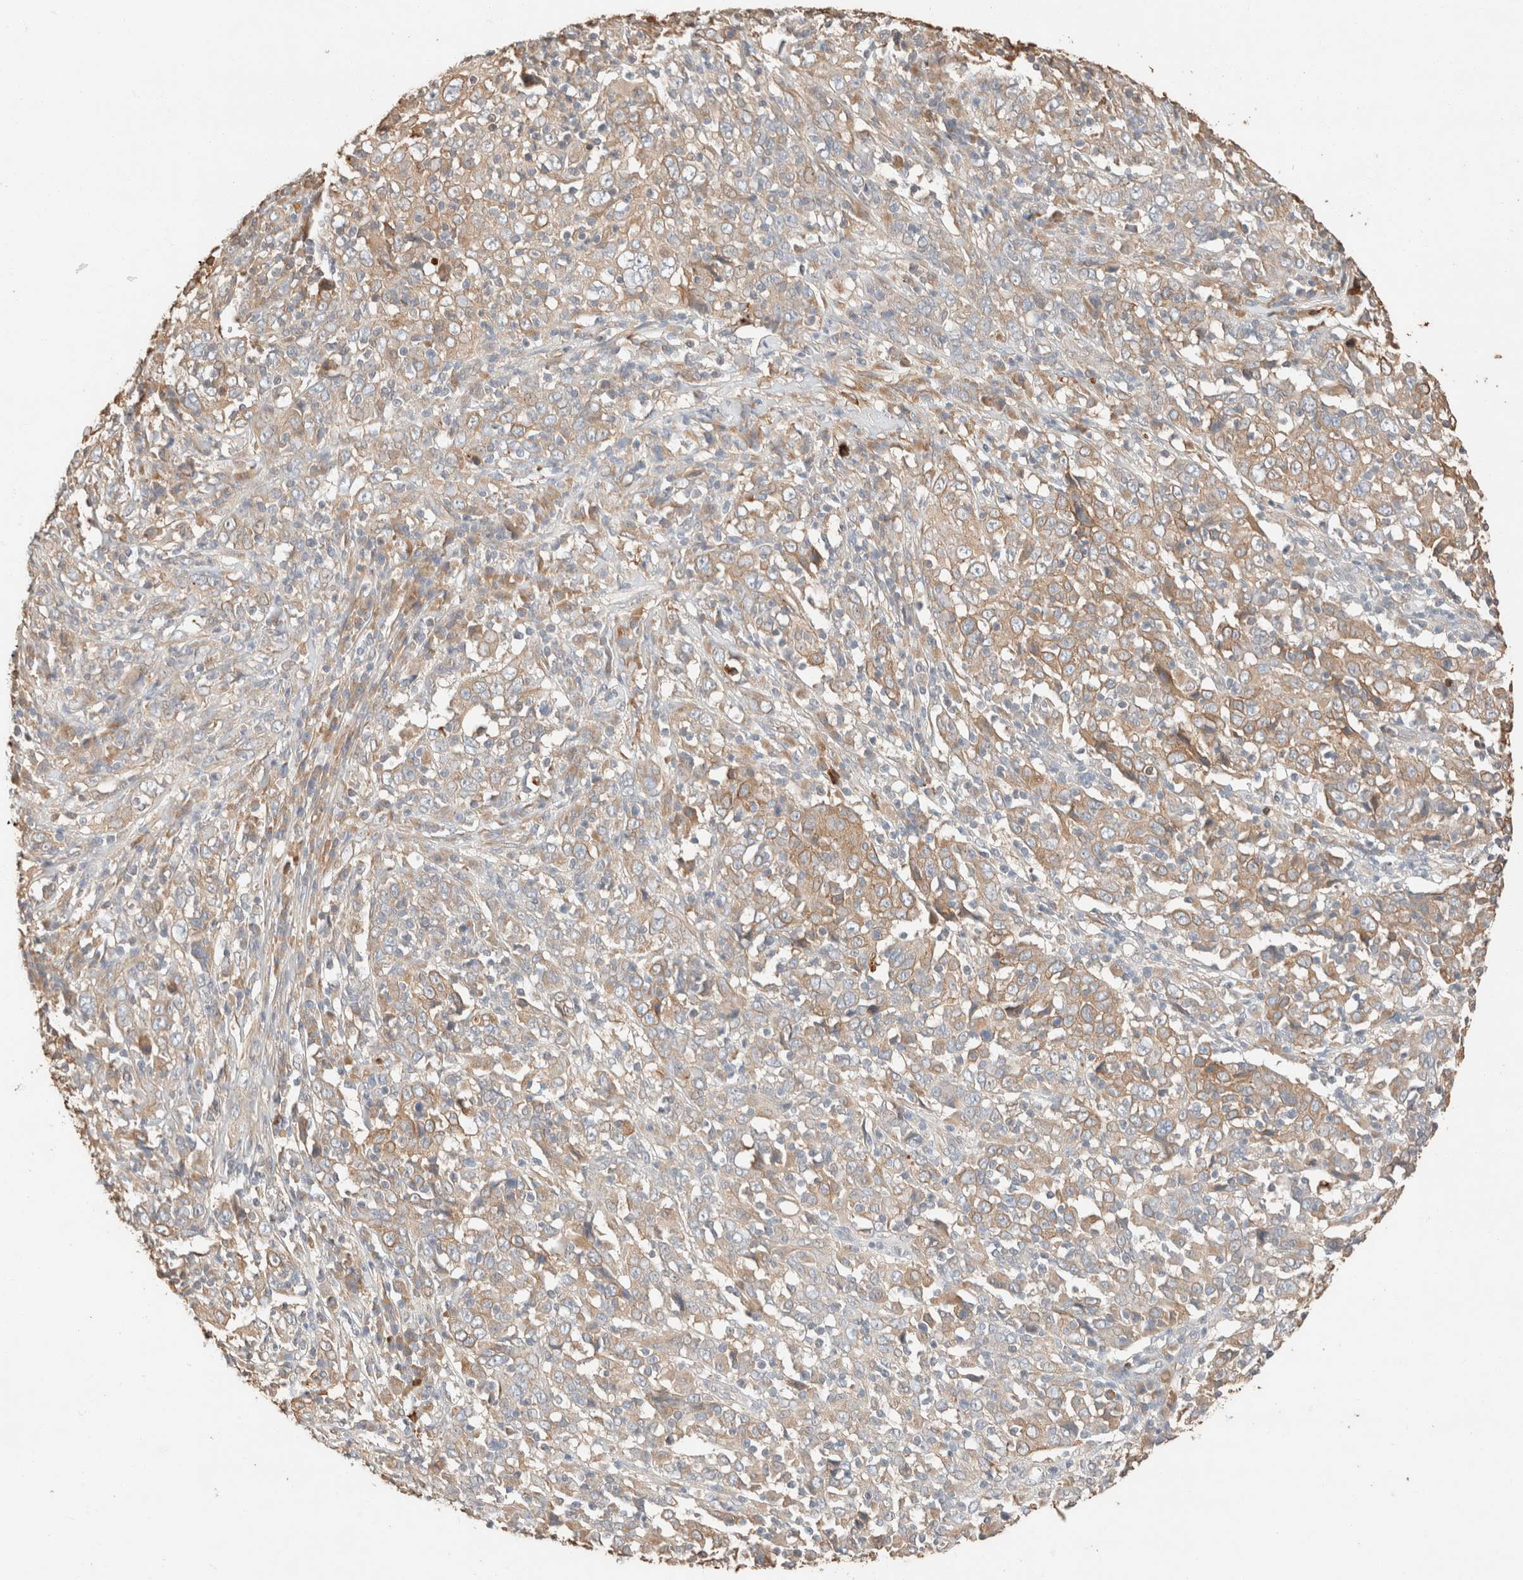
{"staining": {"intensity": "moderate", "quantity": ">75%", "location": "cytoplasmic/membranous"}, "tissue": "cervical cancer", "cell_type": "Tumor cells", "image_type": "cancer", "snomed": [{"axis": "morphology", "description": "Squamous cell carcinoma, NOS"}, {"axis": "topography", "description": "Cervix"}], "caption": "Human cervical squamous cell carcinoma stained with a brown dye reveals moderate cytoplasmic/membranous positive staining in about >75% of tumor cells.", "gene": "TUBD1", "patient": {"sex": "female", "age": 46}}